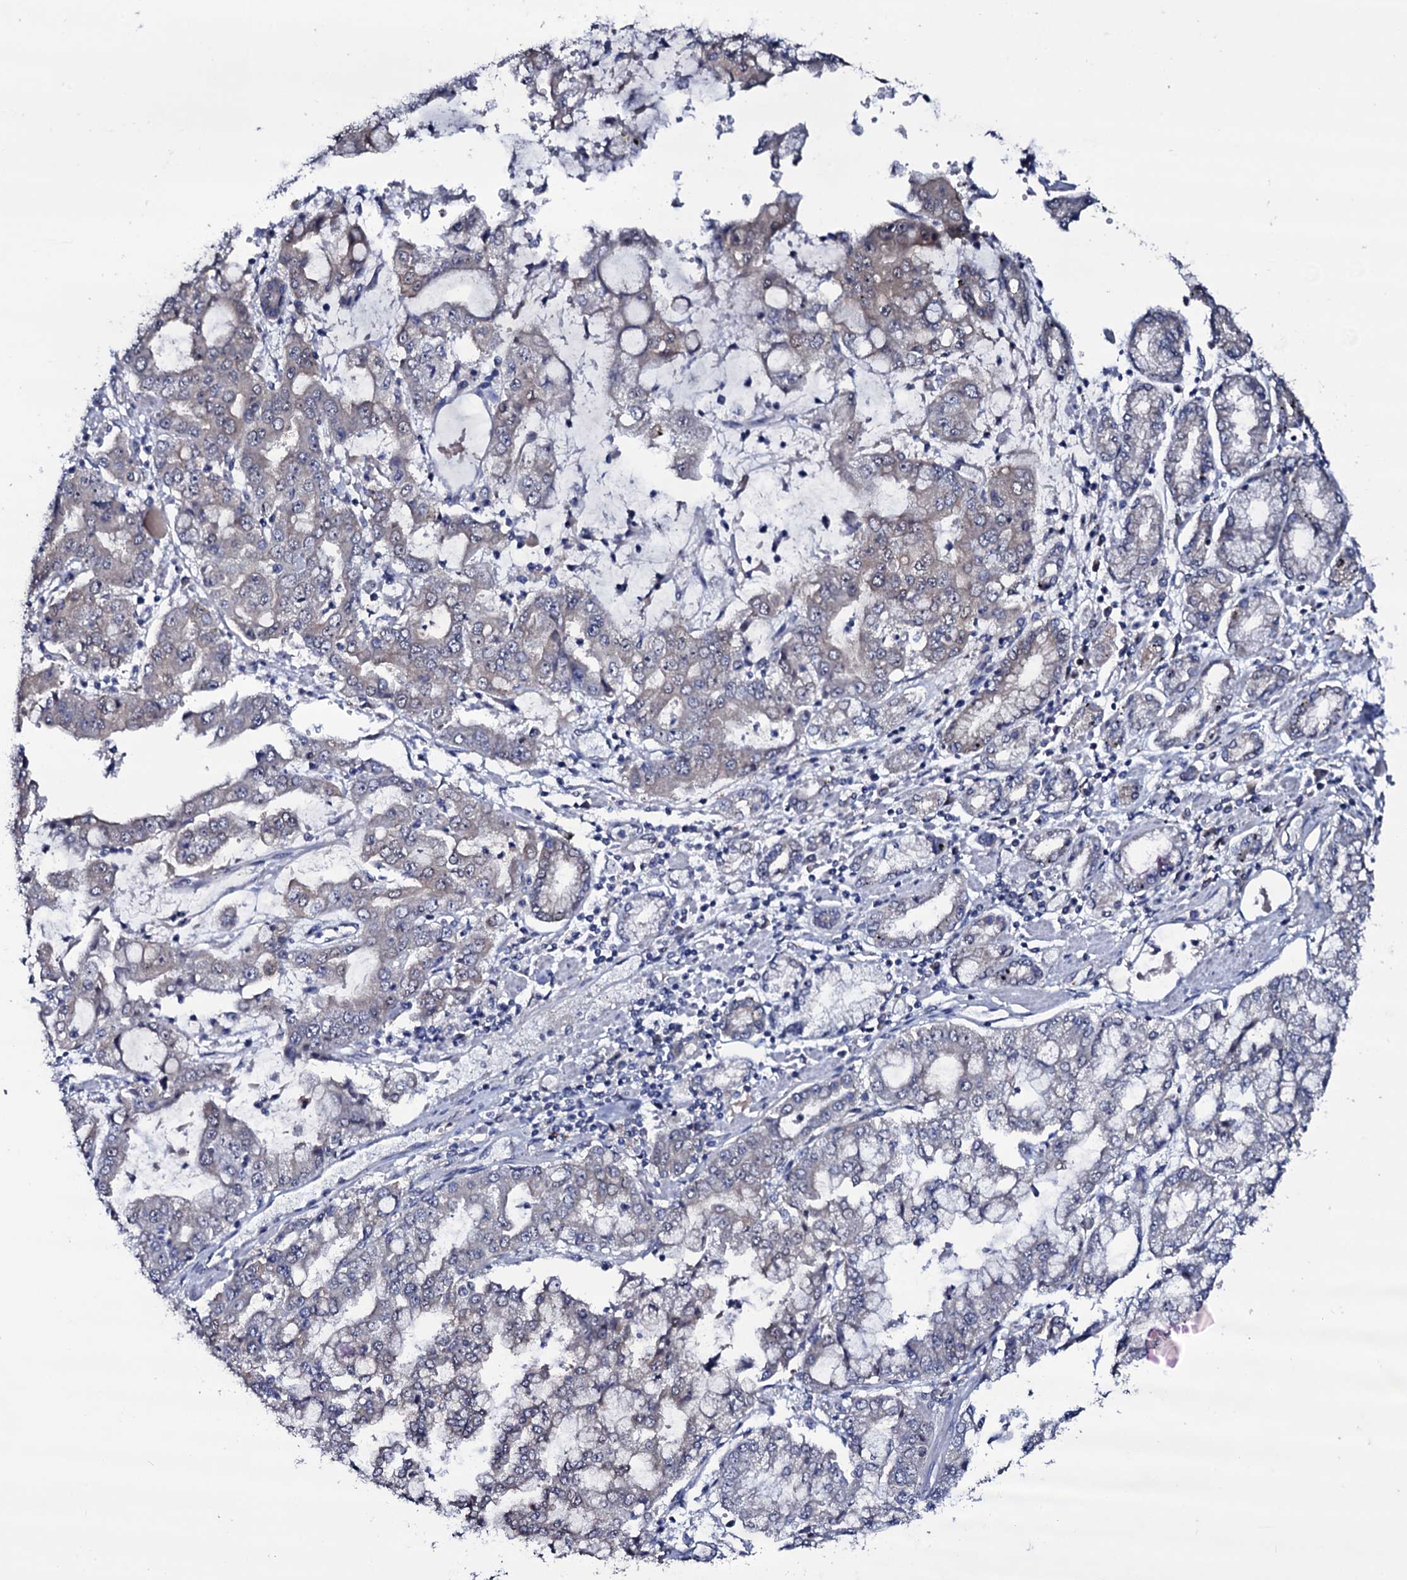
{"staining": {"intensity": "negative", "quantity": "none", "location": "none"}, "tissue": "stomach cancer", "cell_type": "Tumor cells", "image_type": "cancer", "snomed": [{"axis": "morphology", "description": "Adenocarcinoma, NOS"}, {"axis": "topography", "description": "Stomach"}], "caption": "Immunohistochemistry (IHC) of human stomach adenocarcinoma shows no staining in tumor cells.", "gene": "BCL2L14", "patient": {"sex": "male", "age": 76}}